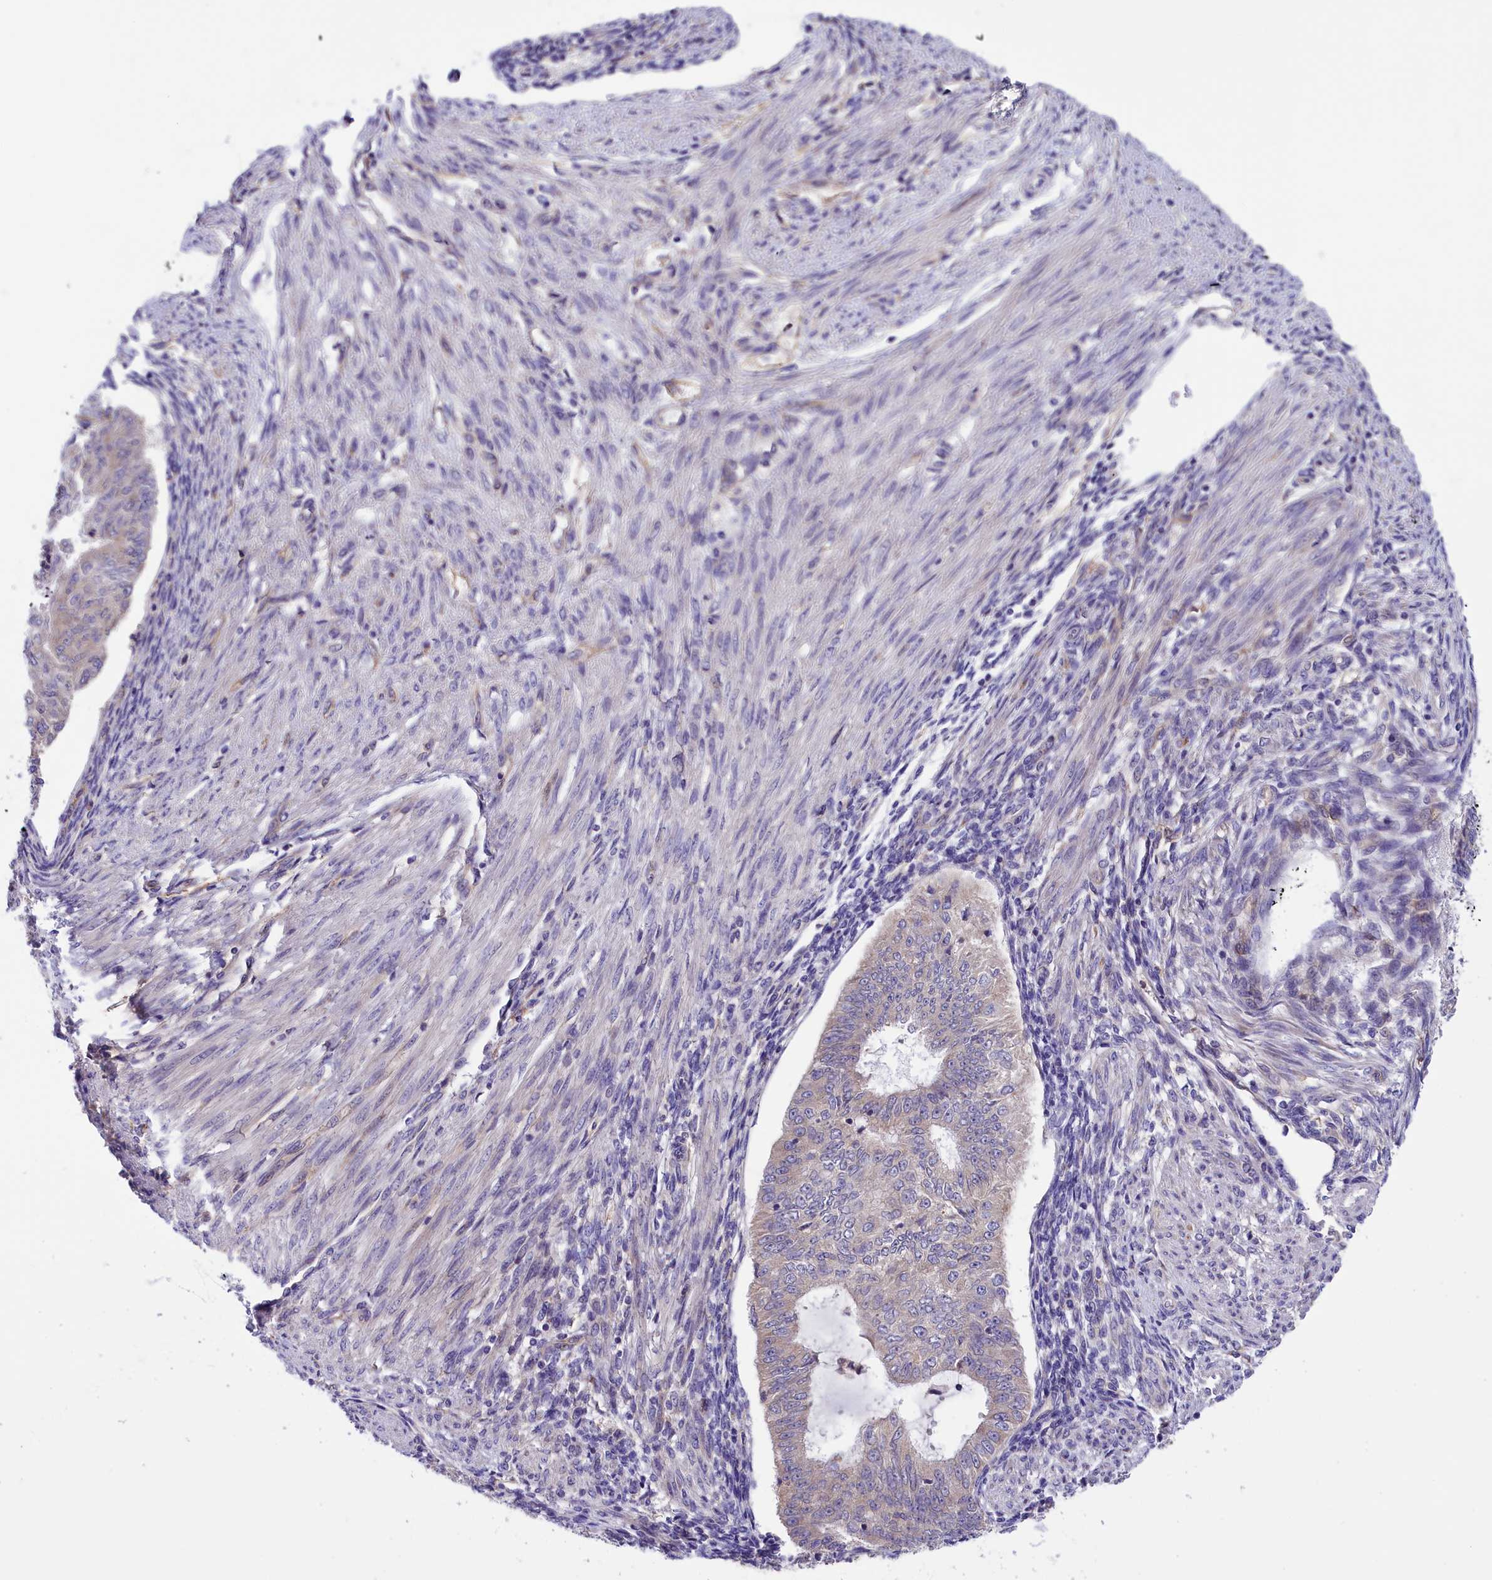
{"staining": {"intensity": "negative", "quantity": "none", "location": "none"}, "tissue": "endometrial cancer", "cell_type": "Tumor cells", "image_type": "cancer", "snomed": [{"axis": "morphology", "description": "Adenocarcinoma, NOS"}, {"axis": "topography", "description": "Endometrium"}], "caption": "The immunohistochemistry histopathology image has no significant expression in tumor cells of endometrial adenocarcinoma tissue.", "gene": "DNAJB9", "patient": {"sex": "female", "age": 32}}